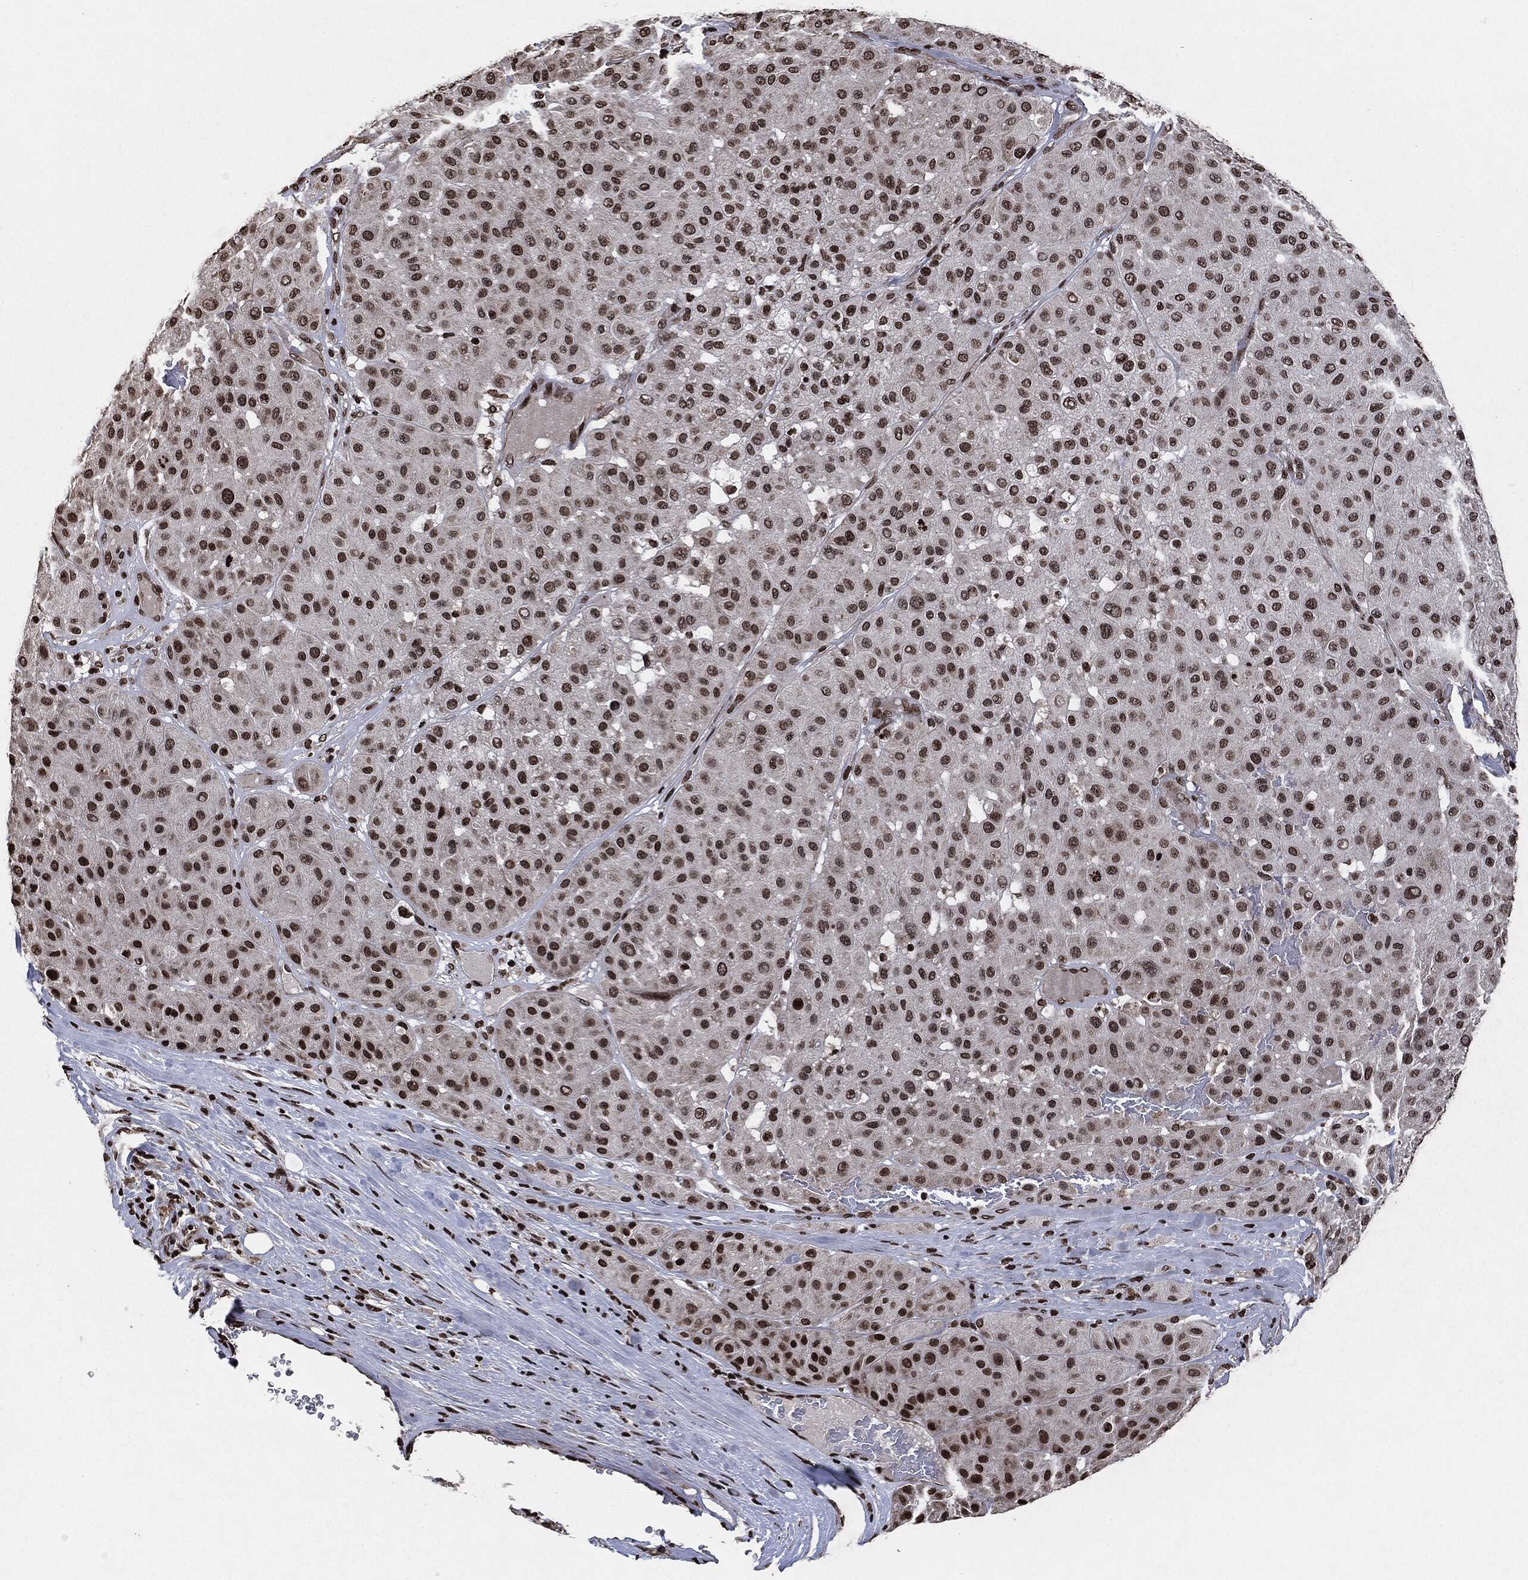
{"staining": {"intensity": "strong", "quantity": "25%-75%", "location": "nuclear"}, "tissue": "melanoma", "cell_type": "Tumor cells", "image_type": "cancer", "snomed": [{"axis": "morphology", "description": "Malignant melanoma, Metastatic site"}, {"axis": "topography", "description": "Smooth muscle"}], "caption": "IHC of human melanoma exhibits high levels of strong nuclear staining in approximately 25%-75% of tumor cells. (Stains: DAB (3,3'-diaminobenzidine) in brown, nuclei in blue, Microscopy: brightfield microscopy at high magnification).", "gene": "JUN", "patient": {"sex": "male", "age": 41}}